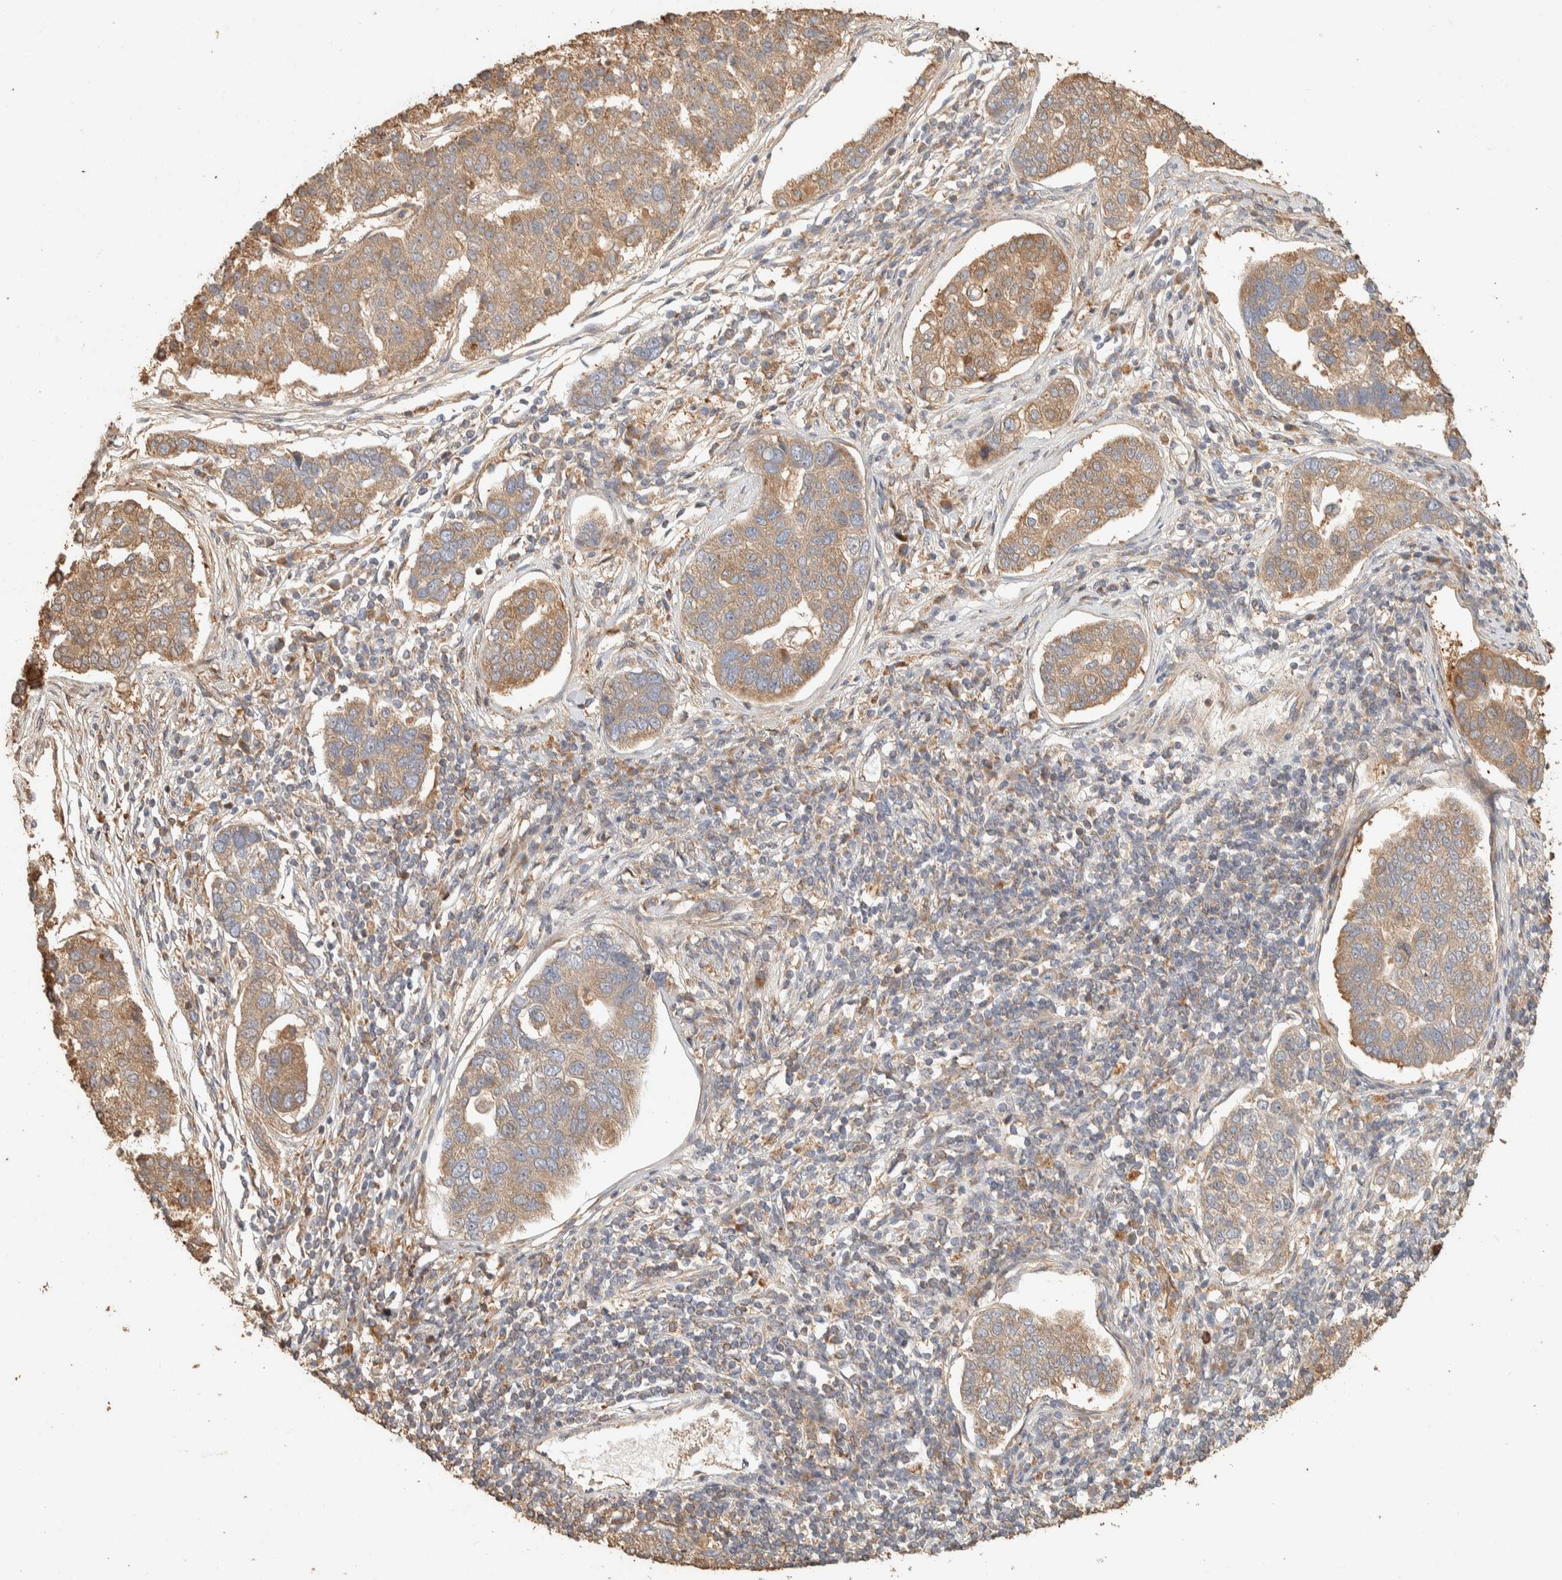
{"staining": {"intensity": "moderate", "quantity": ">75%", "location": "cytoplasmic/membranous"}, "tissue": "pancreatic cancer", "cell_type": "Tumor cells", "image_type": "cancer", "snomed": [{"axis": "morphology", "description": "Adenocarcinoma, NOS"}, {"axis": "topography", "description": "Pancreas"}], "caption": "Brown immunohistochemical staining in pancreatic cancer exhibits moderate cytoplasmic/membranous expression in about >75% of tumor cells.", "gene": "EXOC7", "patient": {"sex": "female", "age": 61}}